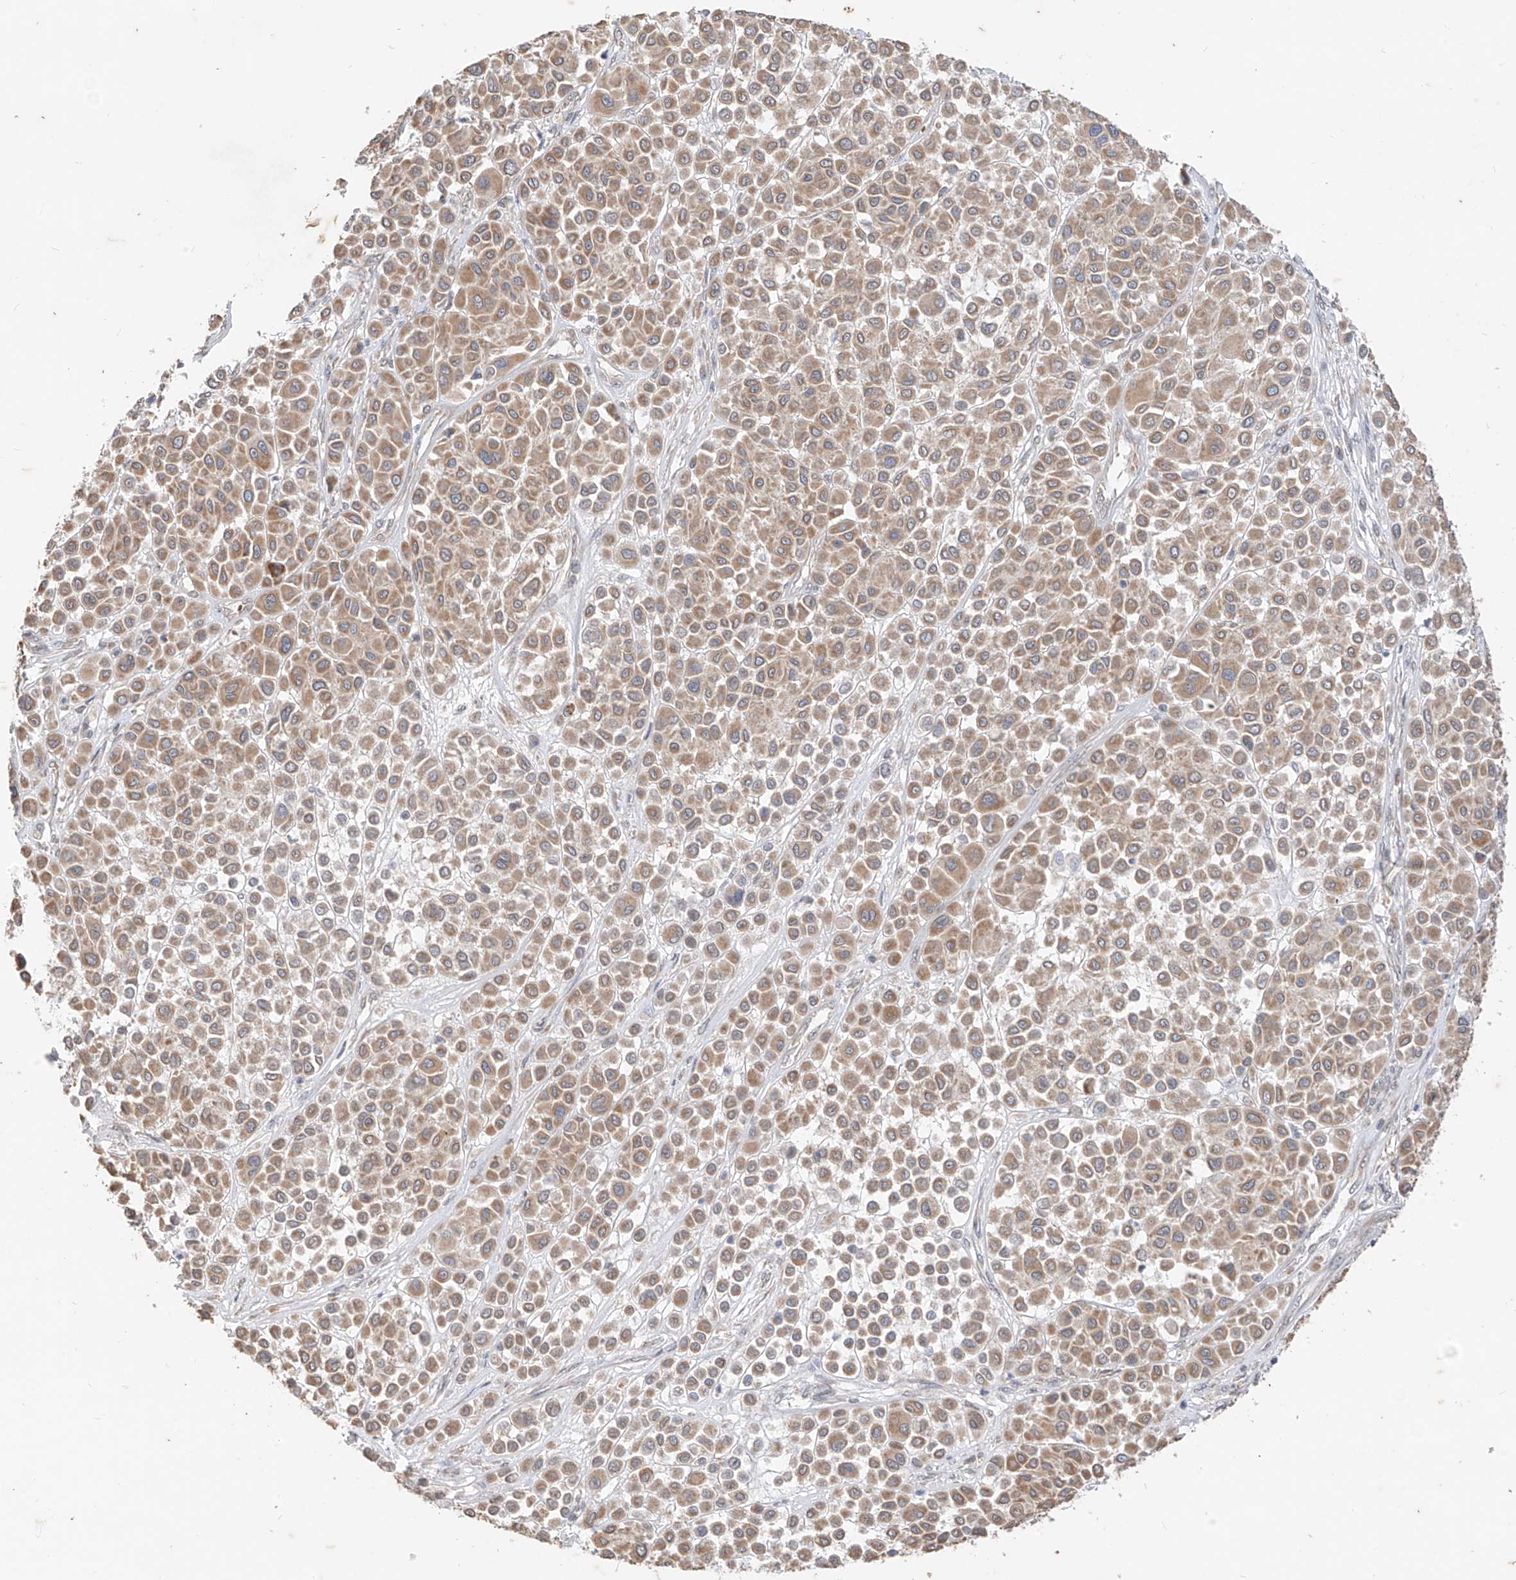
{"staining": {"intensity": "moderate", "quantity": ">75%", "location": "cytoplasmic/membranous"}, "tissue": "melanoma", "cell_type": "Tumor cells", "image_type": "cancer", "snomed": [{"axis": "morphology", "description": "Malignant melanoma, Metastatic site"}, {"axis": "topography", "description": "Soft tissue"}], "caption": "Immunohistochemistry (DAB (3,3'-diaminobenzidine)) staining of human malignant melanoma (metastatic site) demonstrates moderate cytoplasmic/membranous protein staining in approximately >75% of tumor cells.", "gene": "MTUS2", "patient": {"sex": "male", "age": 41}}